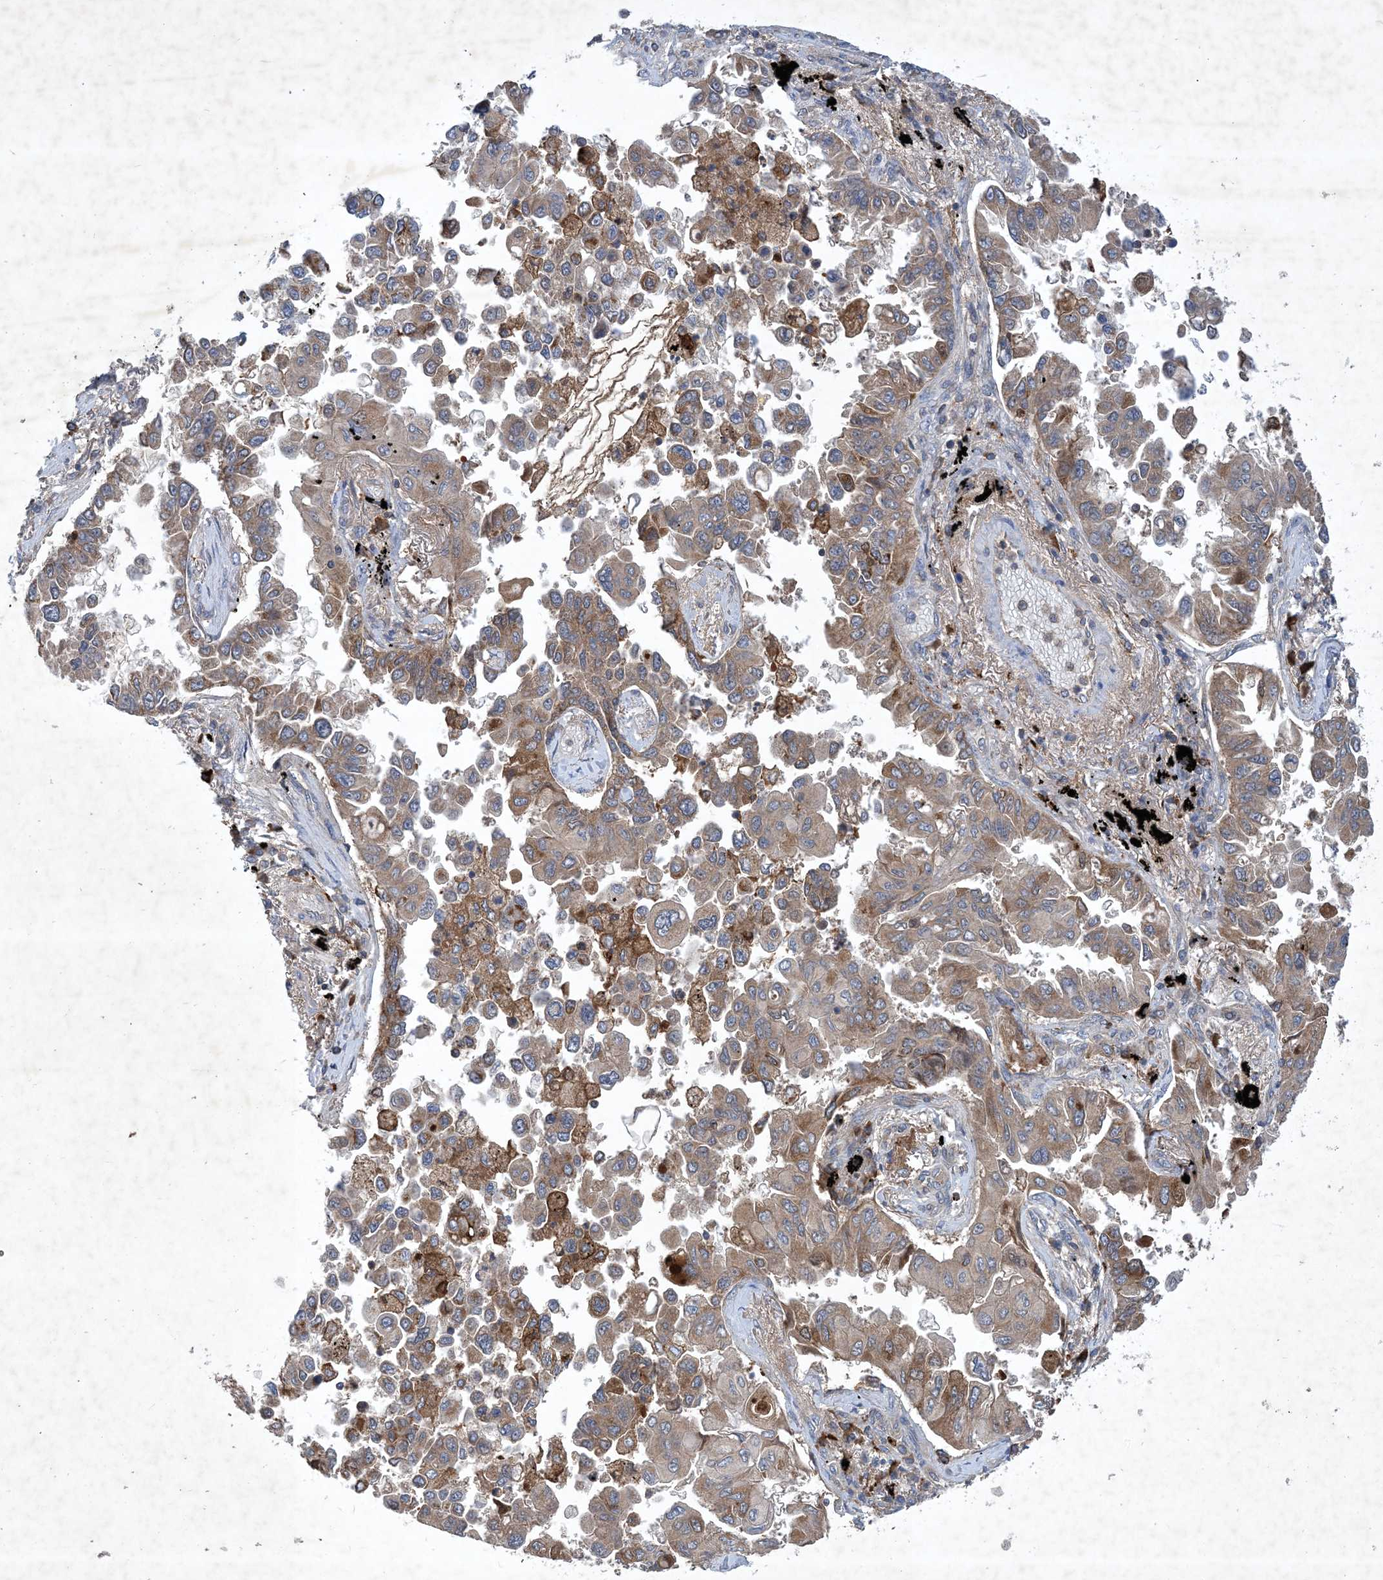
{"staining": {"intensity": "strong", "quantity": "25%-75%", "location": "cytoplasmic/membranous"}, "tissue": "lung cancer", "cell_type": "Tumor cells", "image_type": "cancer", "snomed": [{"axis": "morphology", "description": "Adenocarcinoma, NOS"}, {"axis": "topography", "description": "Lung"}], "caption": "High-power microscopy captured an immunohistochemistry (IHC) image of lung adenocarcinoma, revealing strong cytoplasmic/membranous positivity in about 25%-75% of tumor cells.", "gene": "STK19", "patient": {"sex": "female", "age": 67}}